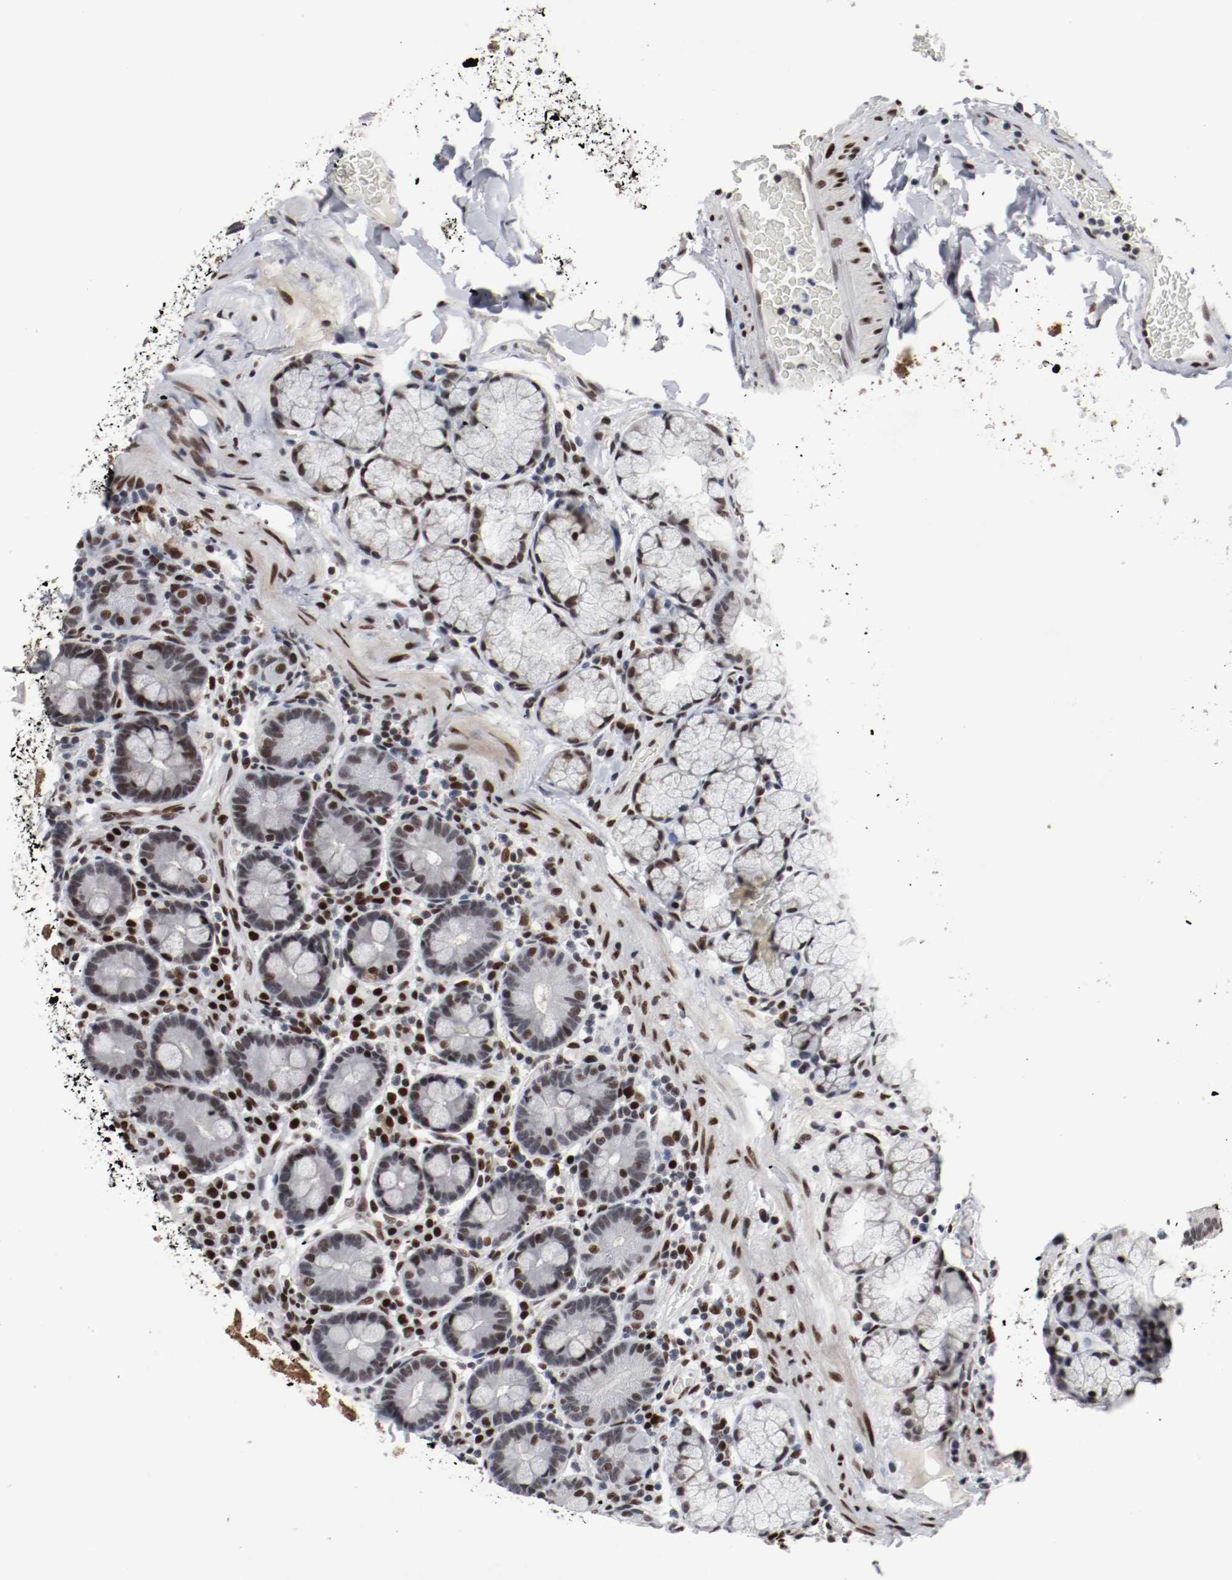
{"staining": {"intensity": "moderate", "quantity": "25%-75%", "location": "nuclear"}, "tissue": "duodenum", "cell_type": "Glandular cells", "image_type": "normal", "snomed": [{"axis": "morphology", "description": "Normal tissue, NOS"}, {"axis": "topography", "description": "Duodenum"}], "caption": "Immunohistochemical staining of normal human duodenum demonstrates 25%-75% levels of moderate nuclear protein staining in approximately 25%-75% of glandular cells.", "gene": "MEF2D", "patient": {"sex": "male", "age": 50}}